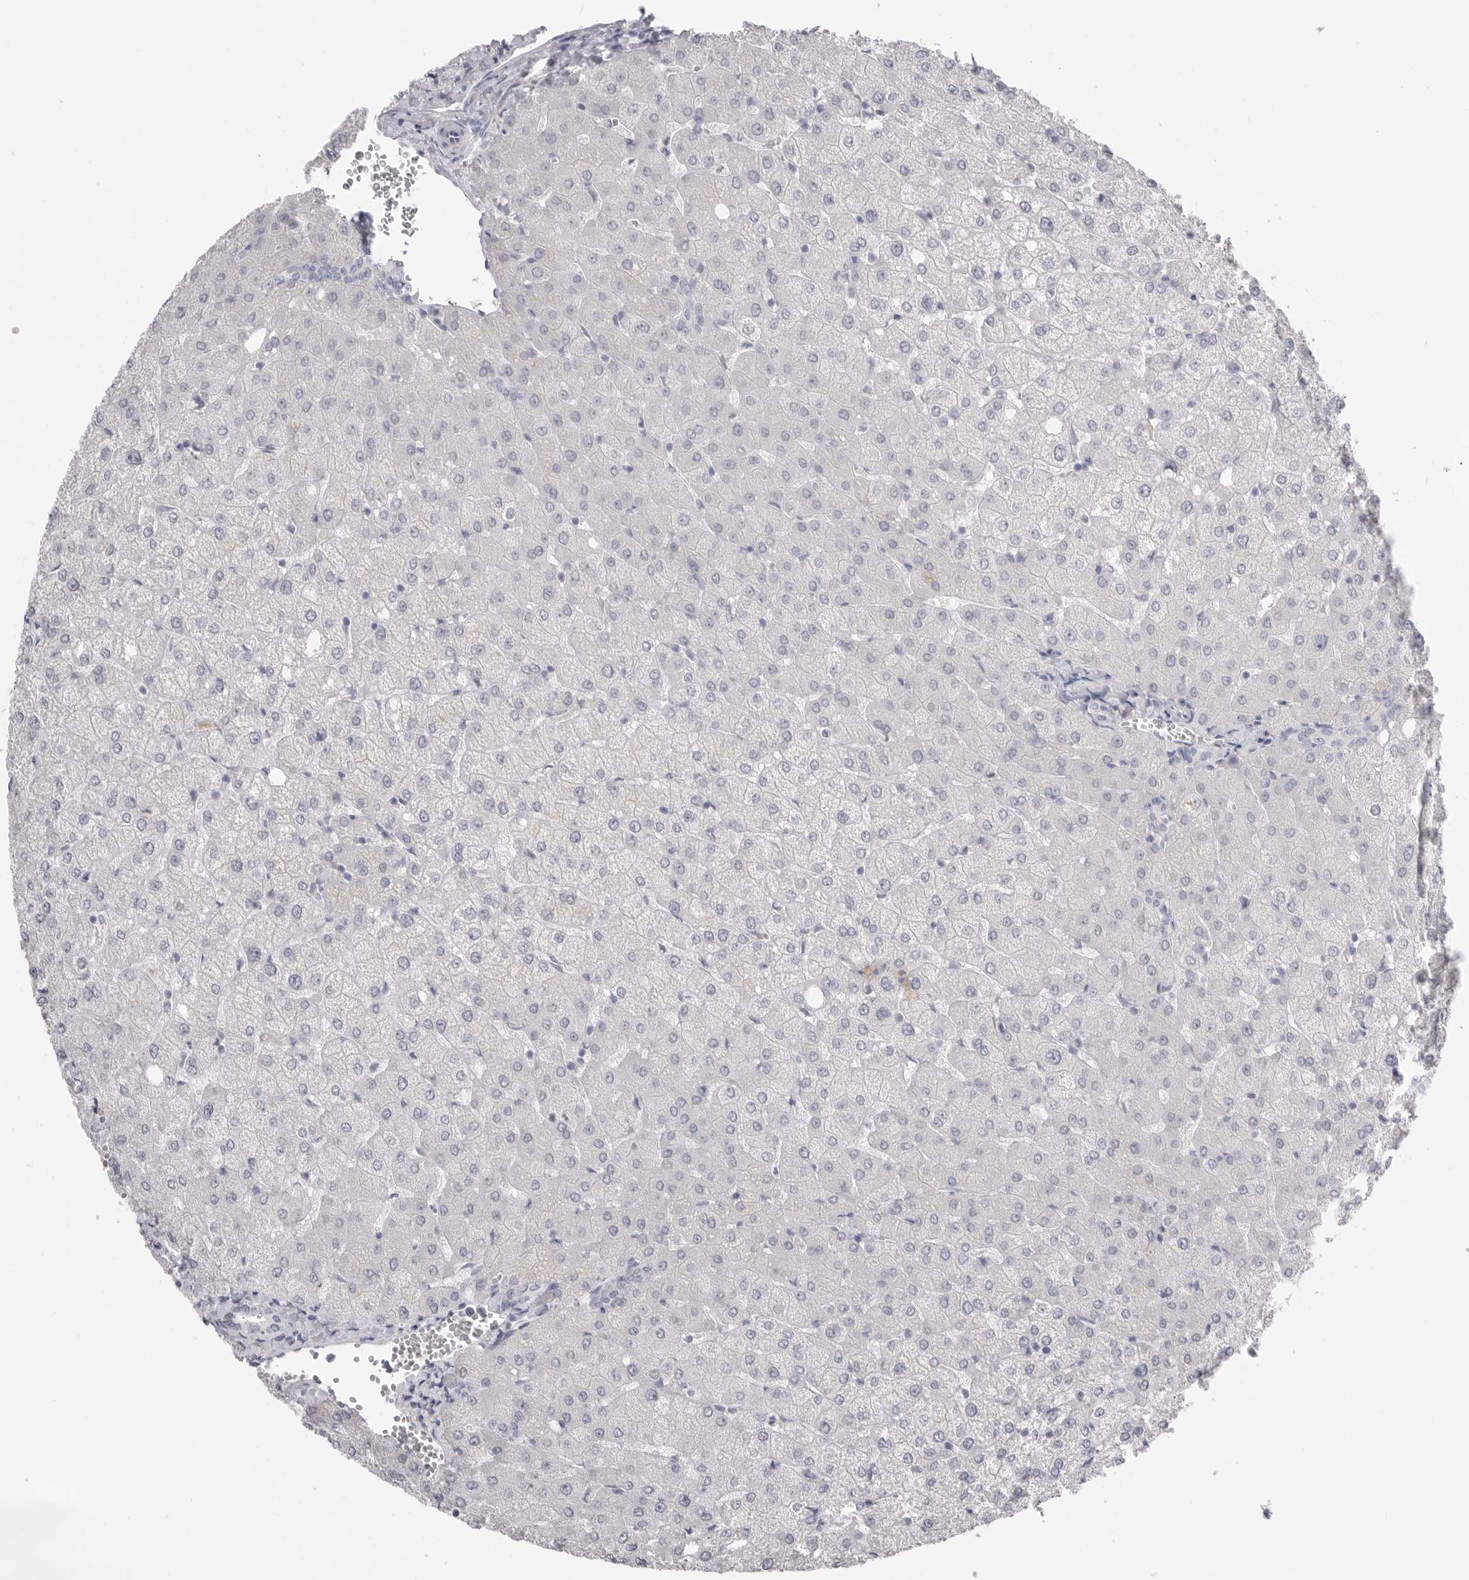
{"staining": {"intensity": "negative", "quantity": "none", "location": "none"}, "tissue": "liver", "cell_type": "Cholangiocytes", "image_type": "normal", "snomed": [{"axis": "morphology", "description": "Normal tissue, NOS"}, {"axis": "topography", "description": "Liver"}], "caption": "High magnification brightfield microscopy of normal liver stained with DAB (3,3'-diaminobenzidine) (brown) and counterstained with hematoxylin (blue): cholangiocytes show no significant positivity. (DAB immunohistochemistry (IHC) with hematoxylin counter stain).", "gene": "CPB1", "patient": {"sex": "female", "age": 54}}